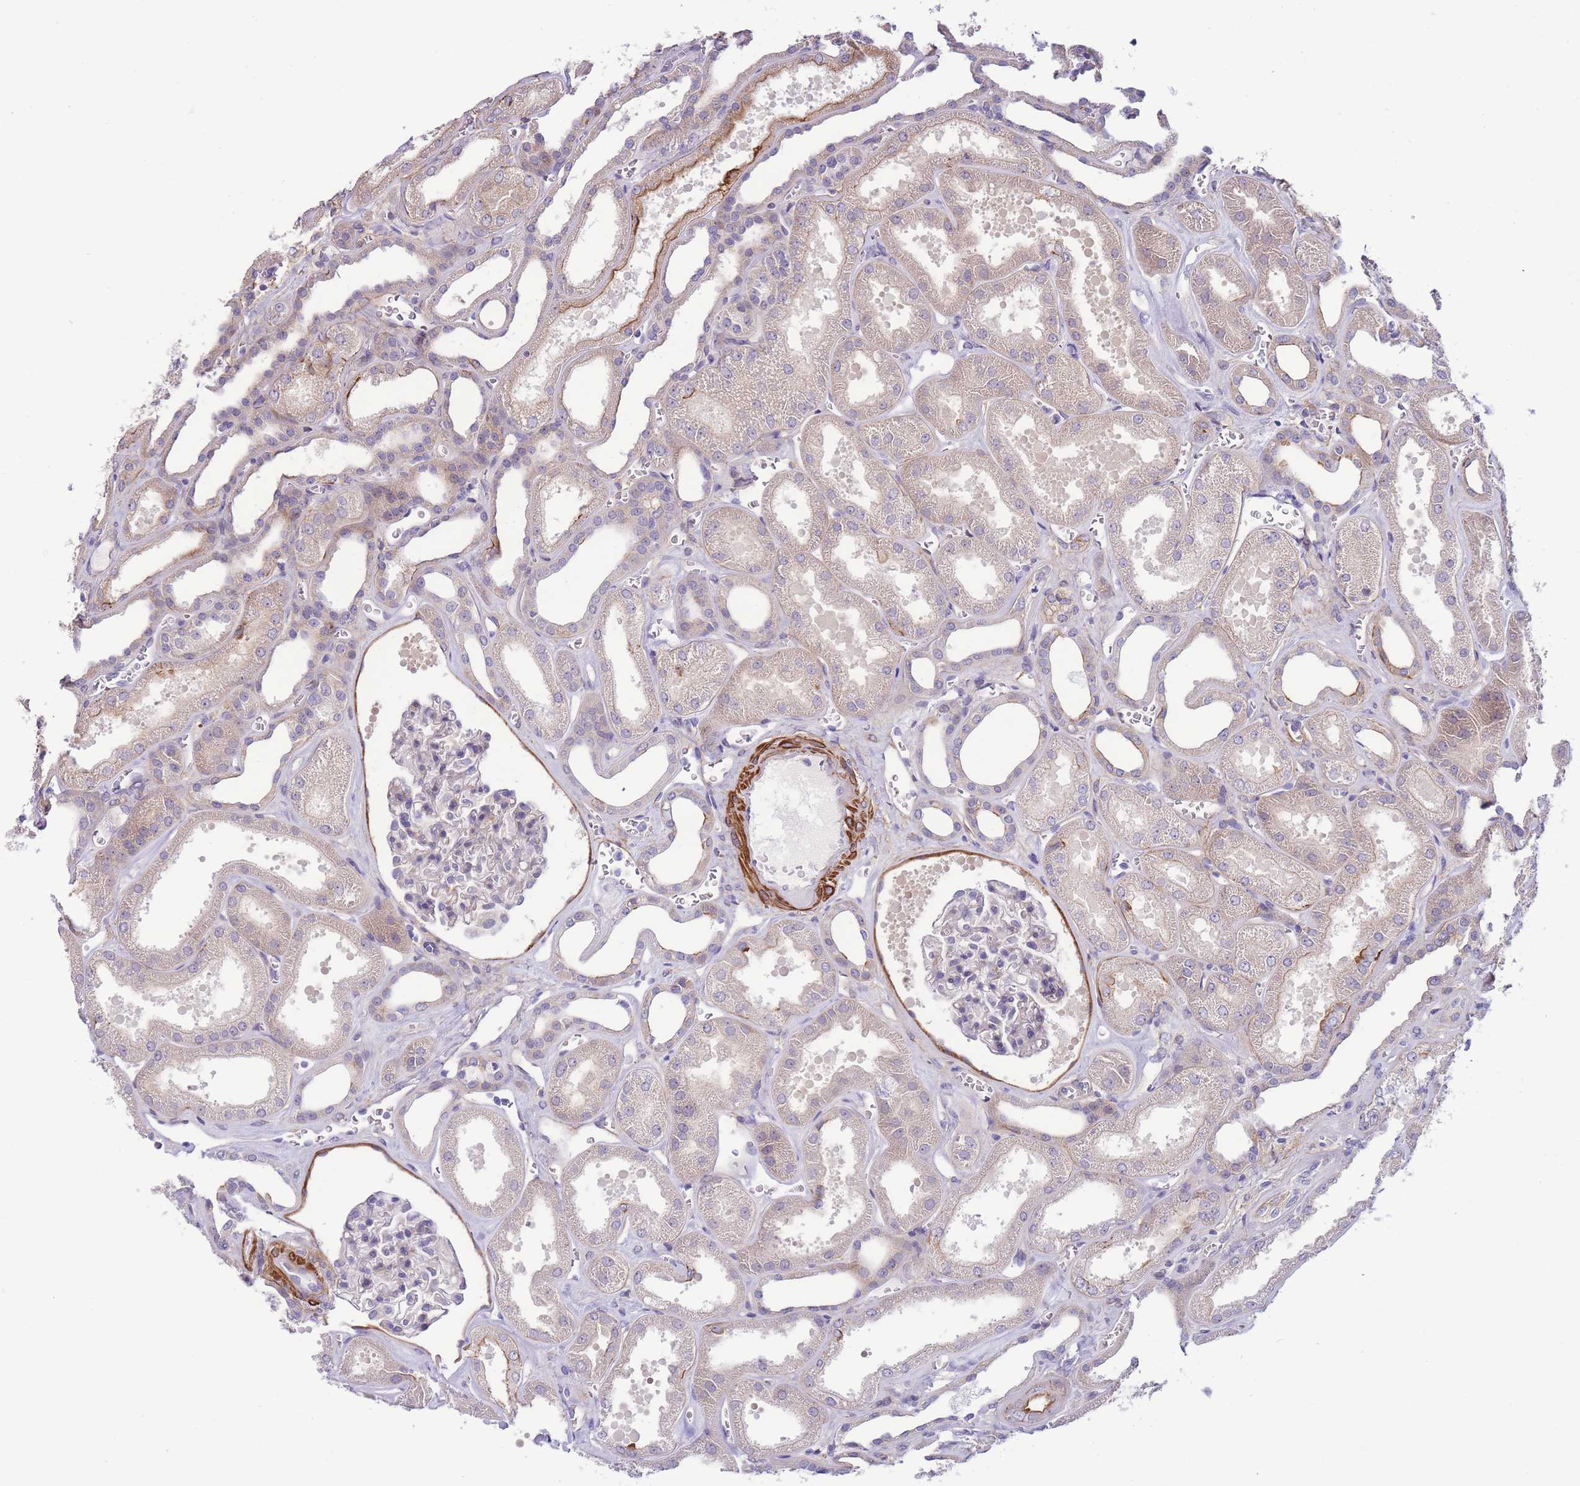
{"staining": {"intensity": "negative", "quantity": "none", "location": "none"}, "tissue": "kidney", "cell_type": "Cells in glomeruli", "image_type": "normal", "snomed": [{"axis": "morphology", "description": "Normal tissue, NOS"}, {"axis": "morphology", "description": "Adenocarcinoma, NOS"}, {"axis": "topography", "description": "Kidney"}], "caption": "The photomicrograph exhibits no staining of cells in glomeruli in unremarkable kidney.", "gene": "FAM124A", "patient": {"sex": "female", "age": 68}}